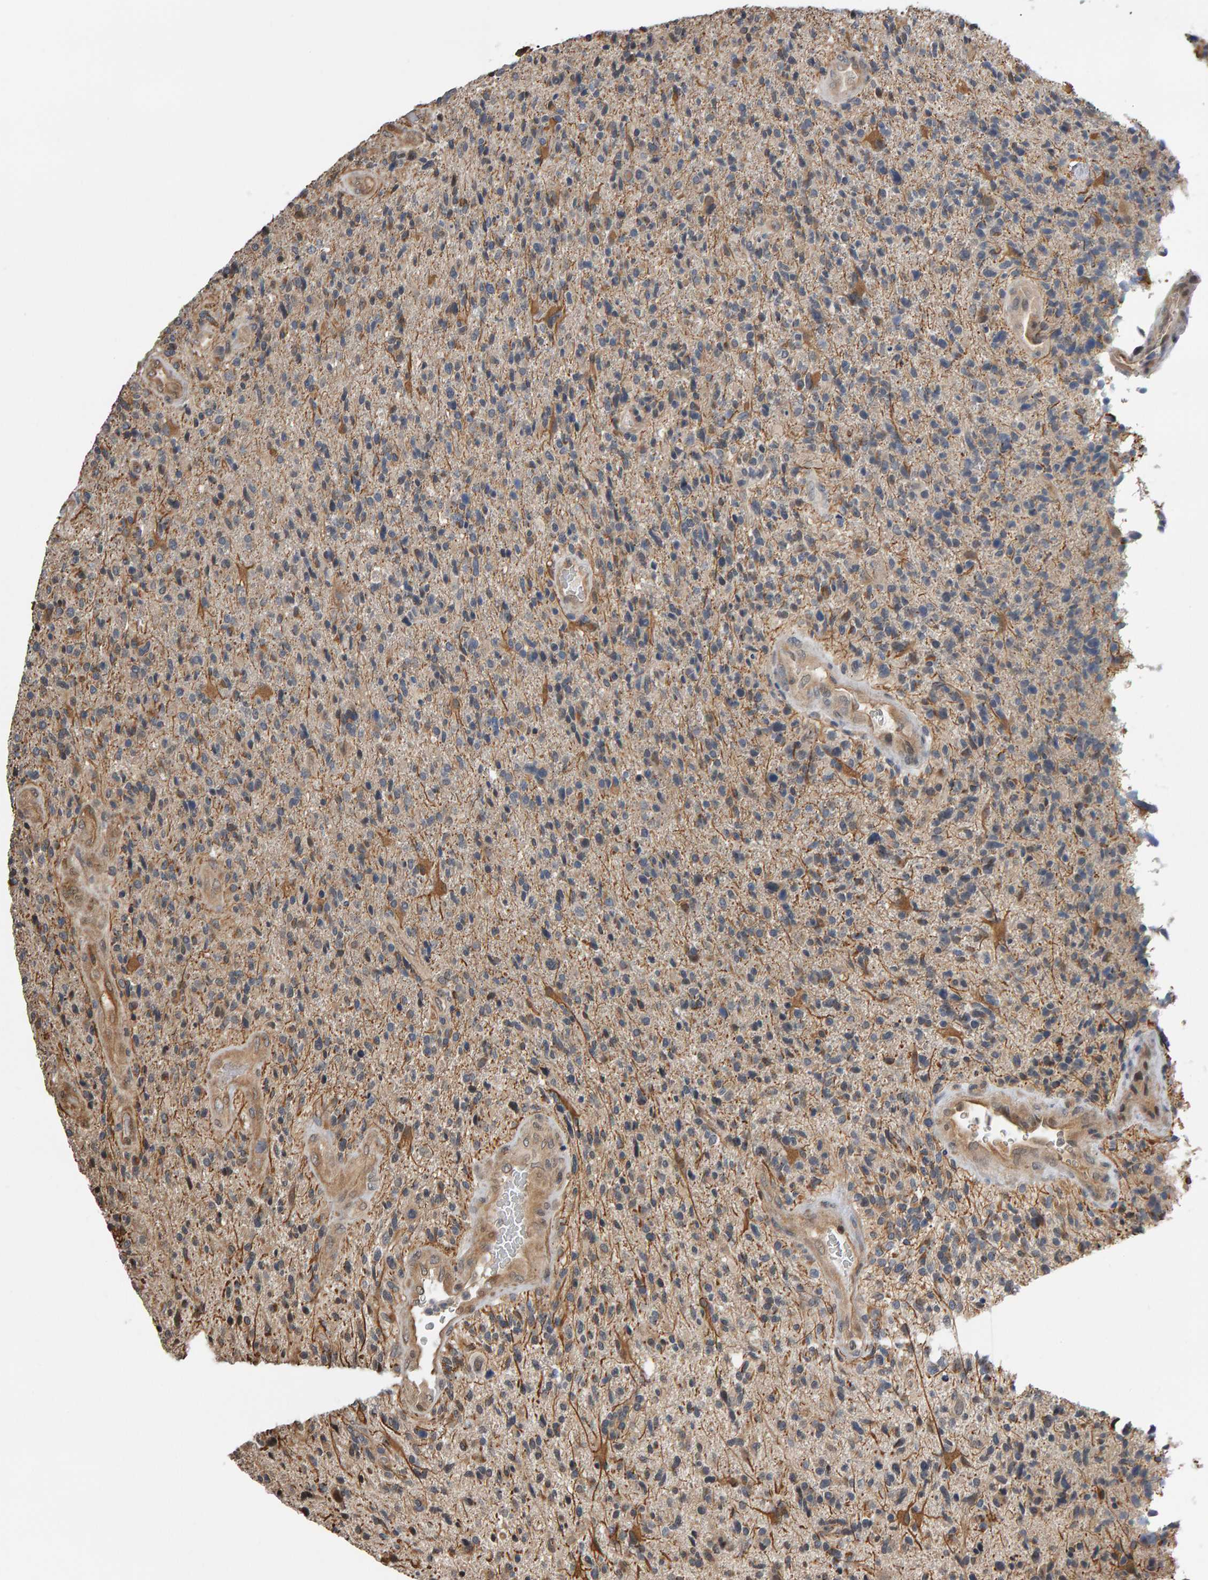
{"staining": {"intensity": "weak", "quantity": "25%-75%", "location": "cytoplasmic/membranous"}, "tissue": "glioma", "cell_type": "Tumor cells", "image_type": "cancer", "snomed": [{"axis": "morphology", "description": "Glioma, malignant, High grade"}, {"axis": "topography", "description": "Brain"}], "caption": "Weak cytoplasmic/membranous staining for a protein is present in approximately 25%-75% of tumor cells of malignant glioma (high-grade) using IHC.", "gene": "COASY", "patient": {"sex": "male", "age": 72}}